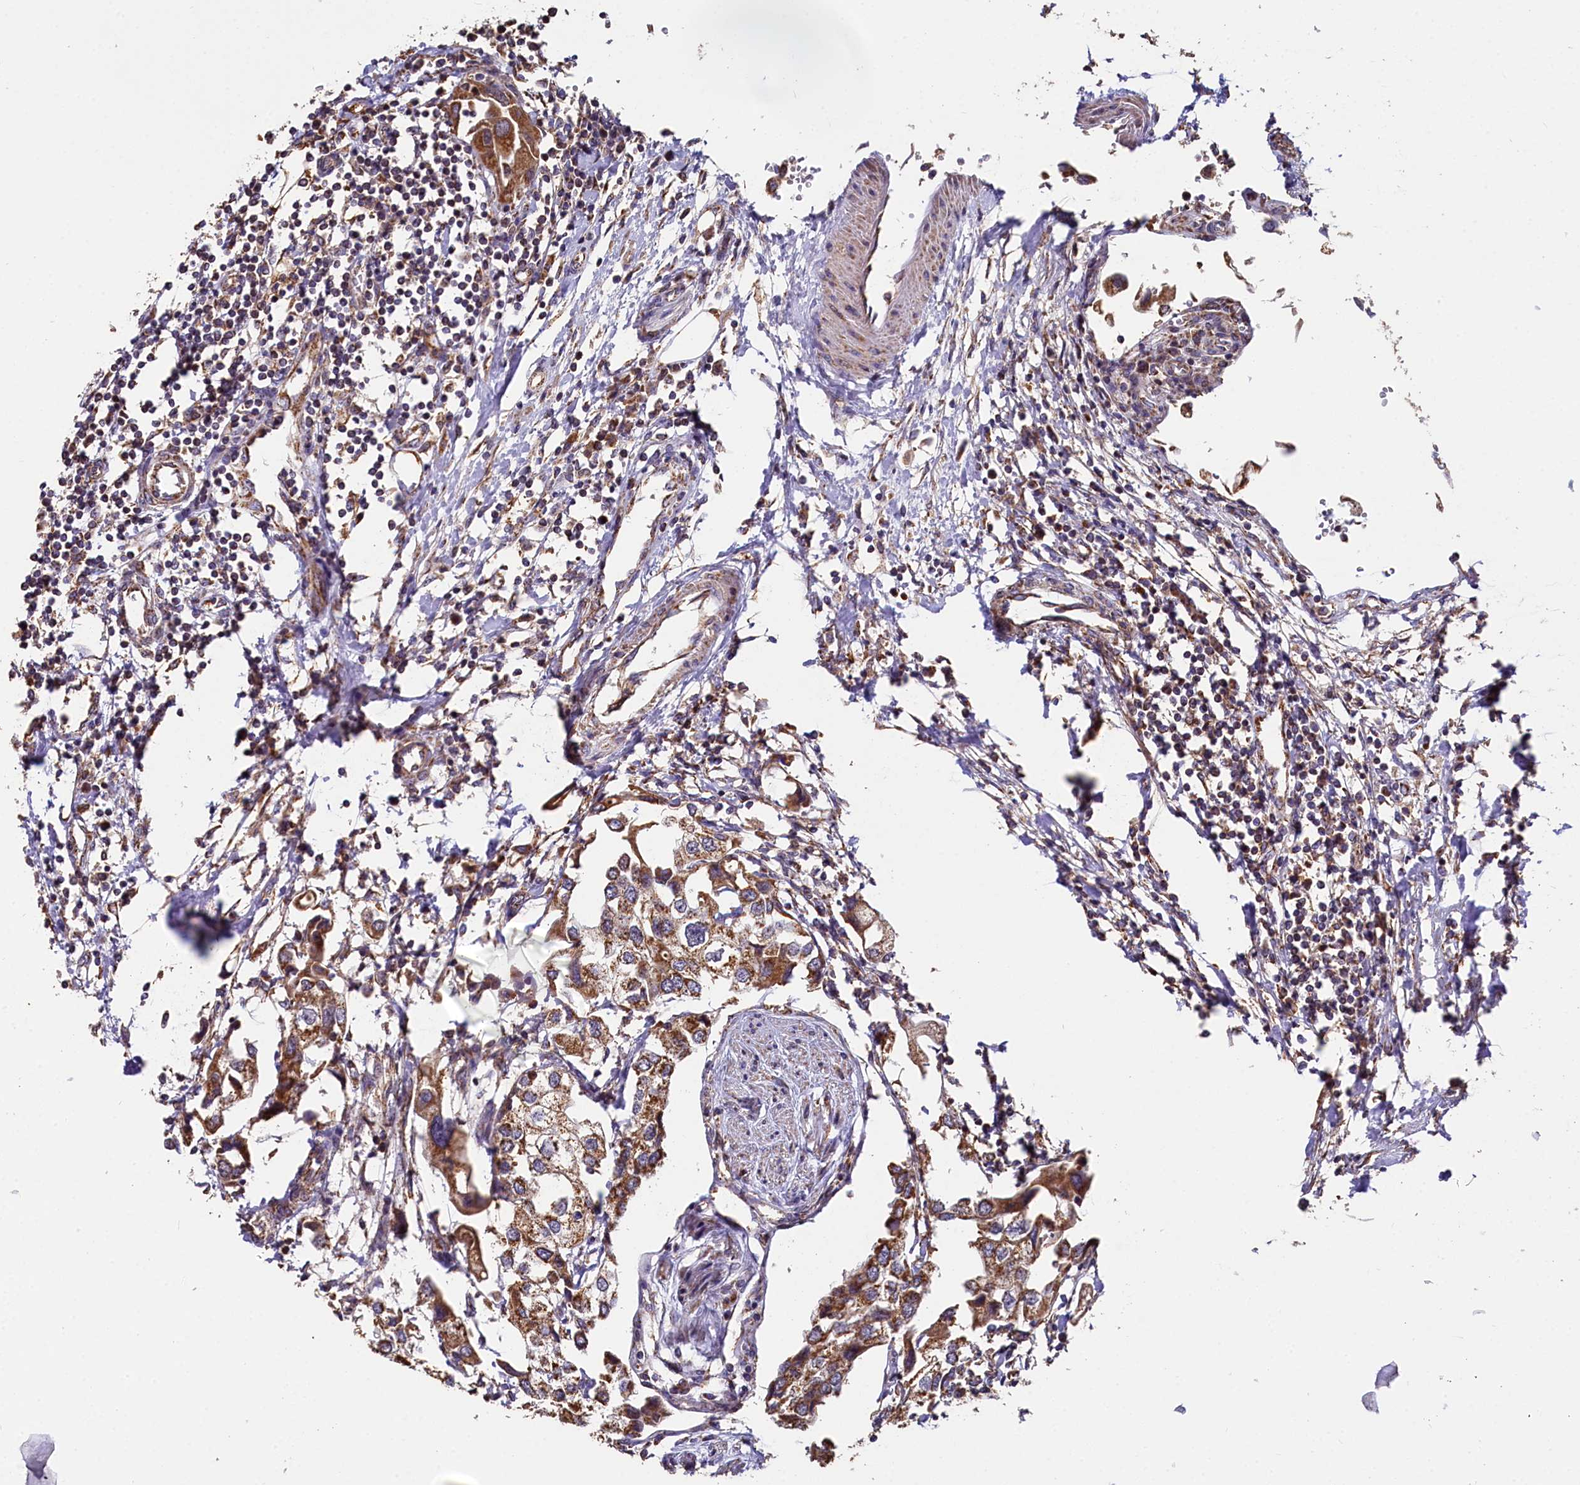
{"staining": {"intensity": "strong", "quantity": ">75%", "location": "cytoplasmic/membranous"}, "tissue": "urothelial cancer", "cell_type": "Tumor cells", "image_type": "cancer", "snomed": [{"axis": "morphology", "description": "Urothelial carcinoma, High grade"}, {"axis": "topography", "description": "Urinary bladder"}], "caption": "Protein staining of urothelial cancer tissue displays strong cytoplasmic/membranous staining in about >75% of tumor cells. The staining was performed using DAB to visualize the protein expression in brown, while the nuclei were stained in blue with hematoxylin (Magnification: 20x).", "gene": "SPRYD3", "patient": {"sex": "male", "age": 64}}